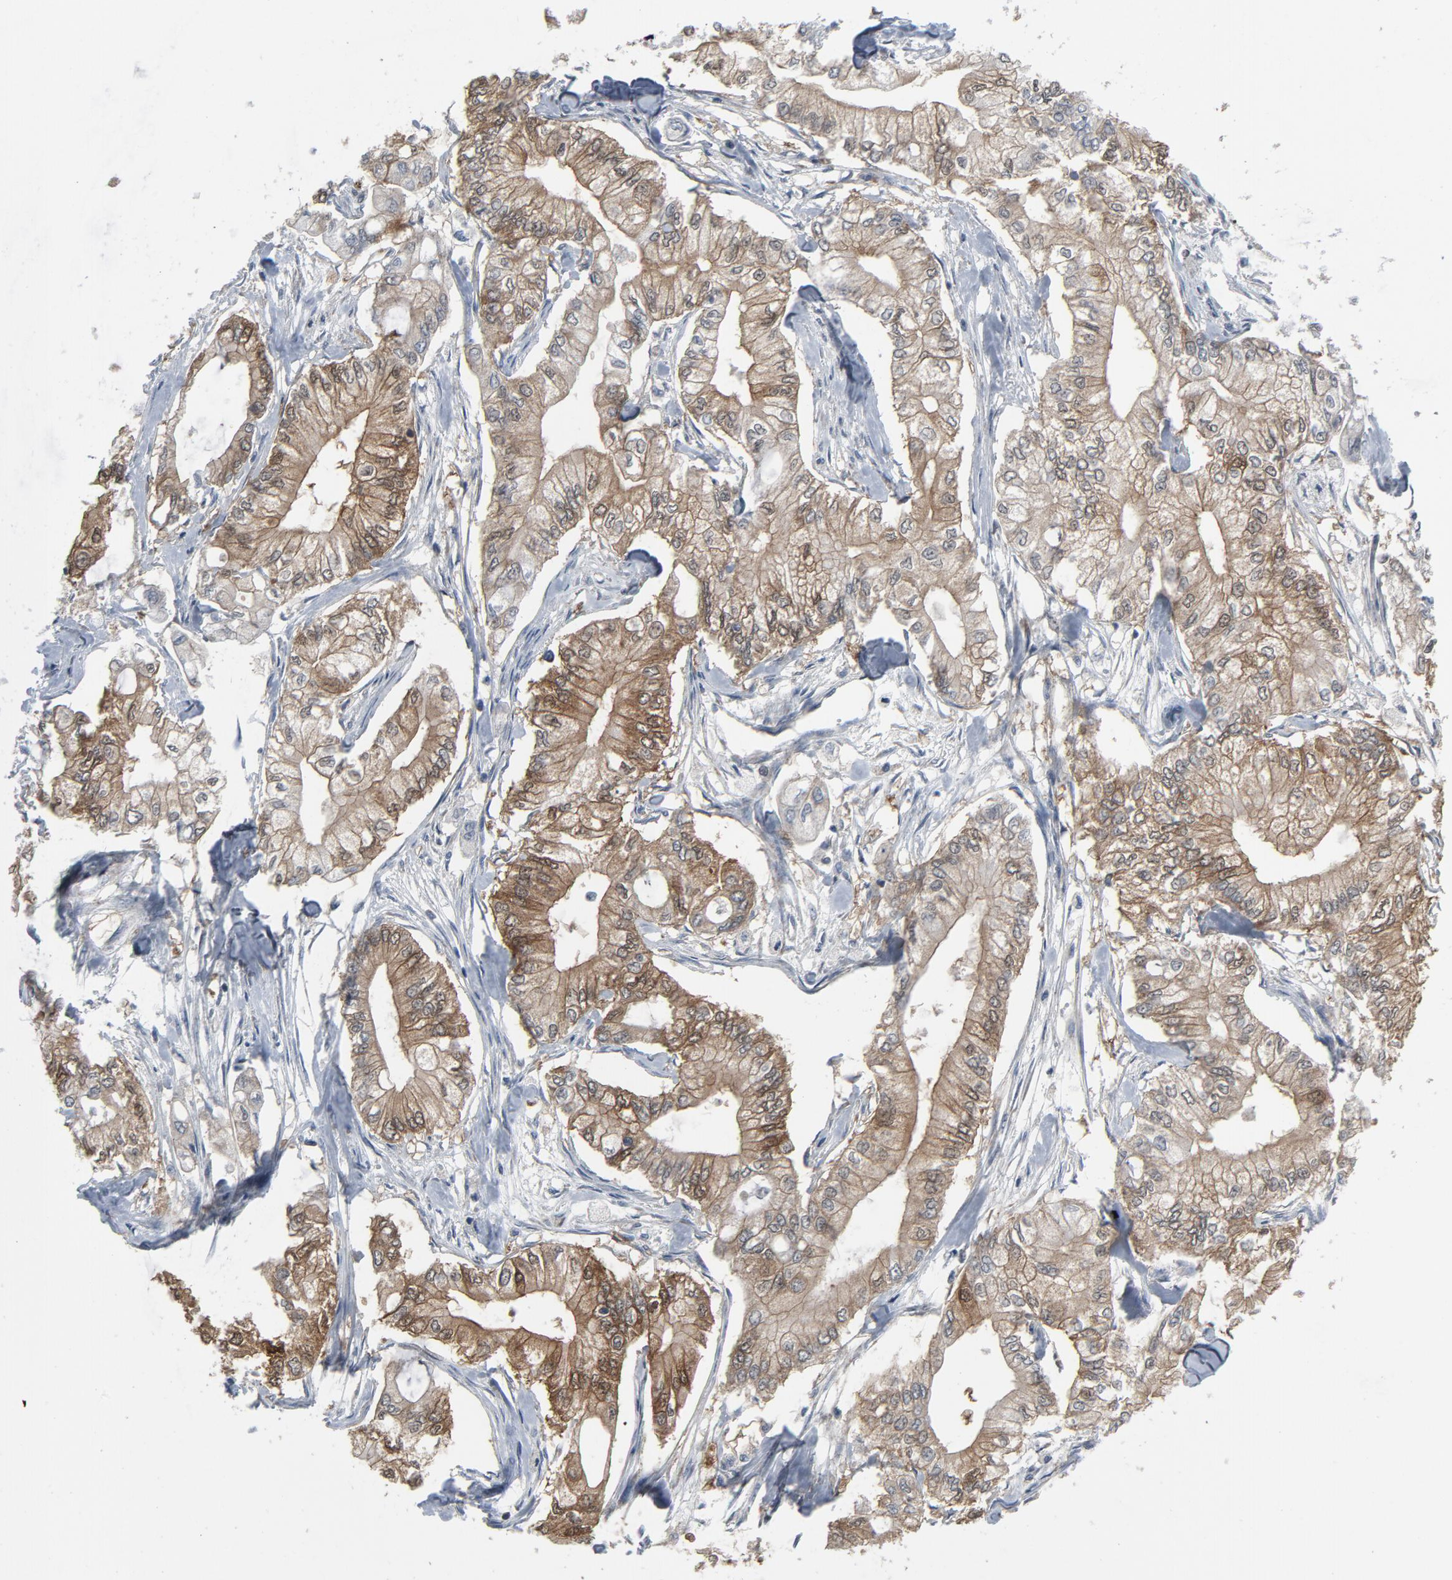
{"staining": {"intensity": "moderate", "quantity": ">75%", "location": "cytoplasmic/membranous"}, "tissue": "pancreatic cancer", "cell_type": "Tumor cells", "image_type": "cancer", "snomed": [{"axis": "morphology", "description": "Adenocarcinoma, NOS"}, {"axis": "topography", "description": "Pancreas"}], "caption": "Immunohistochemistry histopathology image of neoplastic tissue: human pancreatic adenocarcinoma stained using IHC reveals medium levels of moderate protein expression localized specifically in the cytoplasmic/membranous of tumor cells, appearing as a cytoplasmic/membranous brown color.", "gene": "GPX2", "patient": {"sex": "male", "age": 79}}